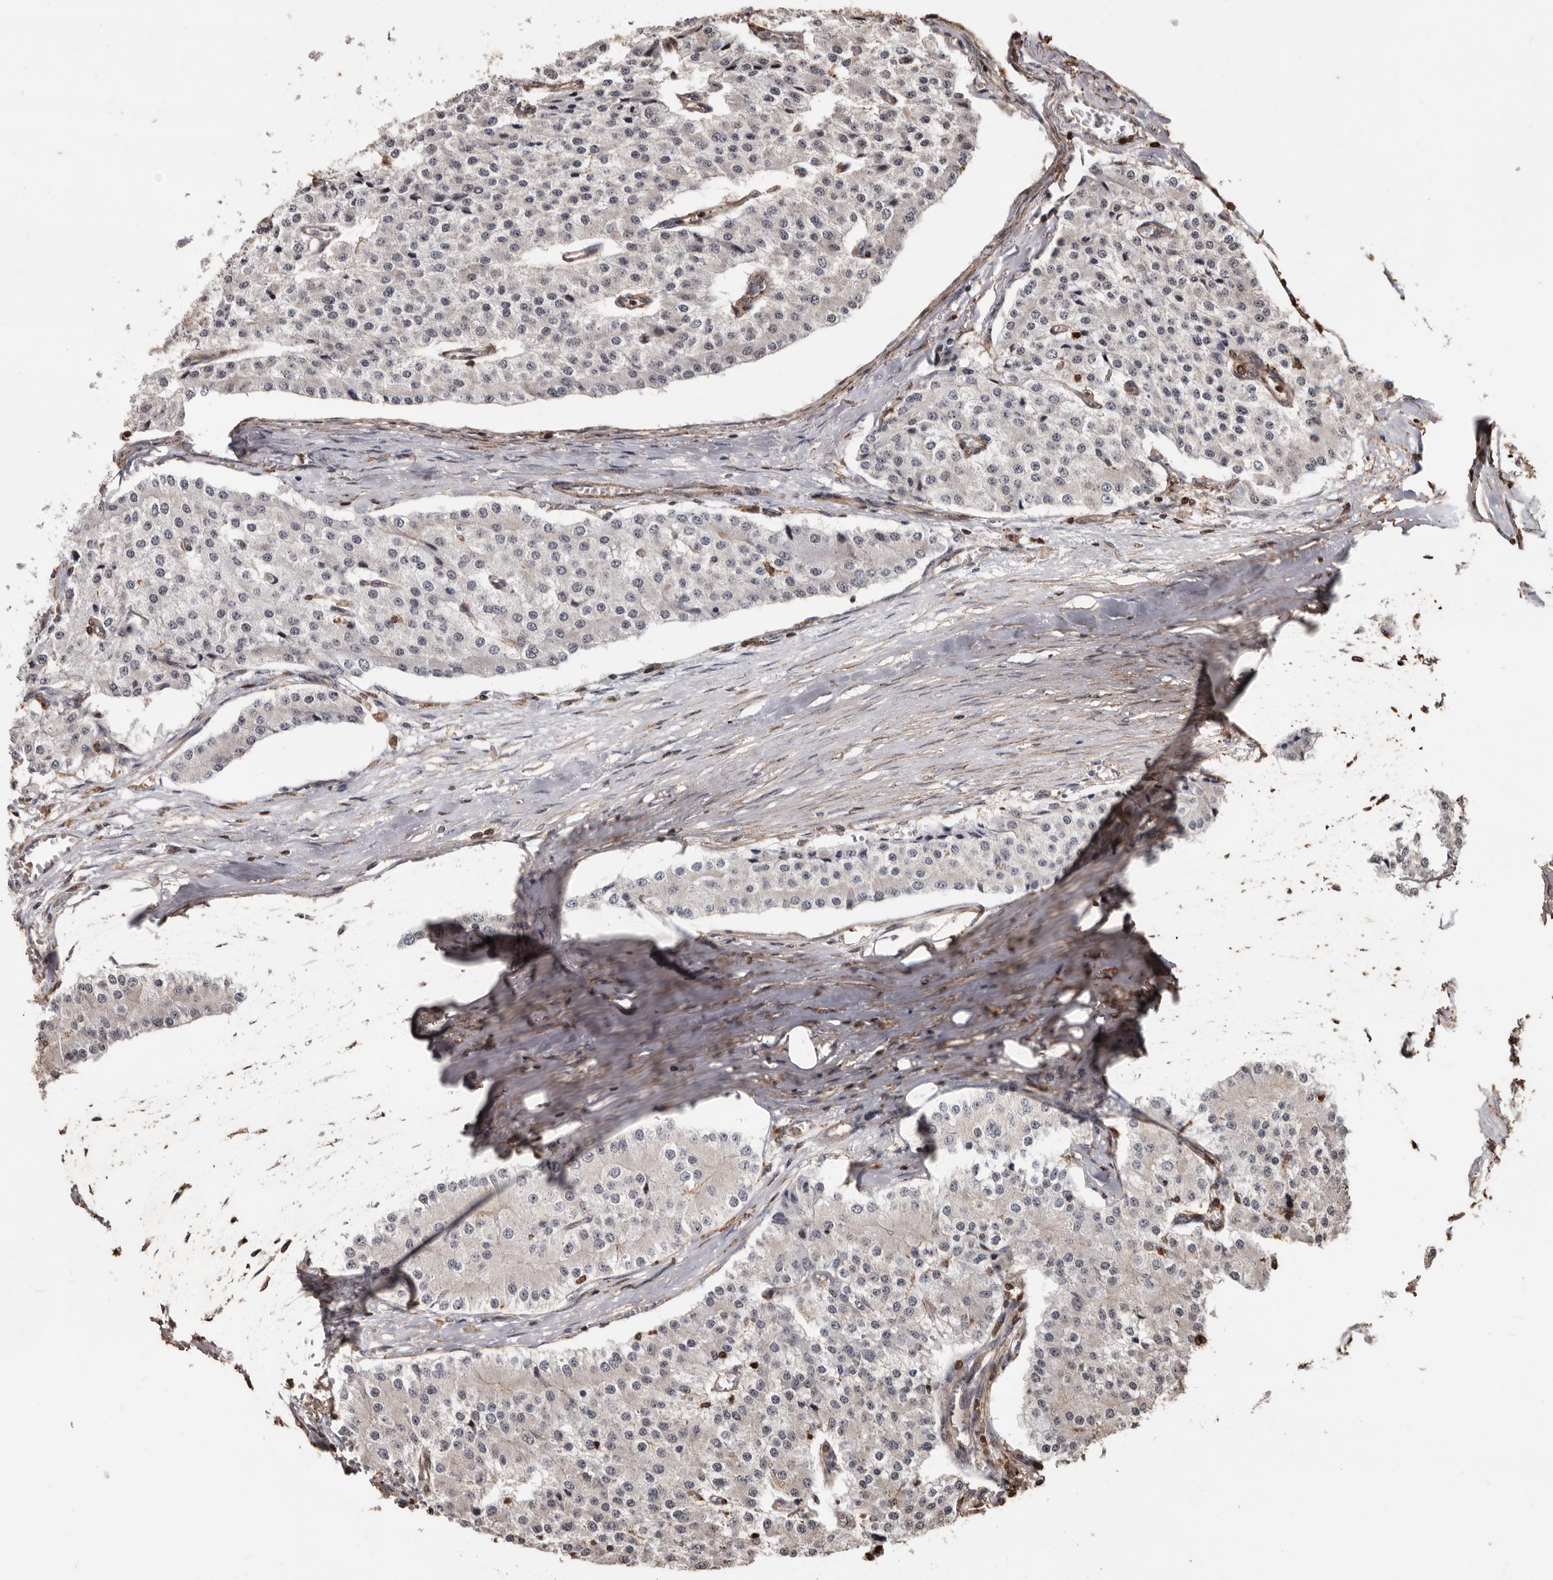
{"staining": {"intensity": "negative", "quantity": "none", "location": "none"}, "tissue": "carcinoid", "cell_type": "Tumor cells", "image_type": "cancer", "snomed": [{"axis": "morphology", "description": "Carcinoid, malignant, NOS"}, {"axis": "topography", "description": "Colon"}], "caption": "This is a image of immunohistochemistry (IHC) staining of carcinoid (malignant), which shows no expression in tumor cells.", "gene": "GSK3A", "patient": {"sex": "female", "age": 52}}